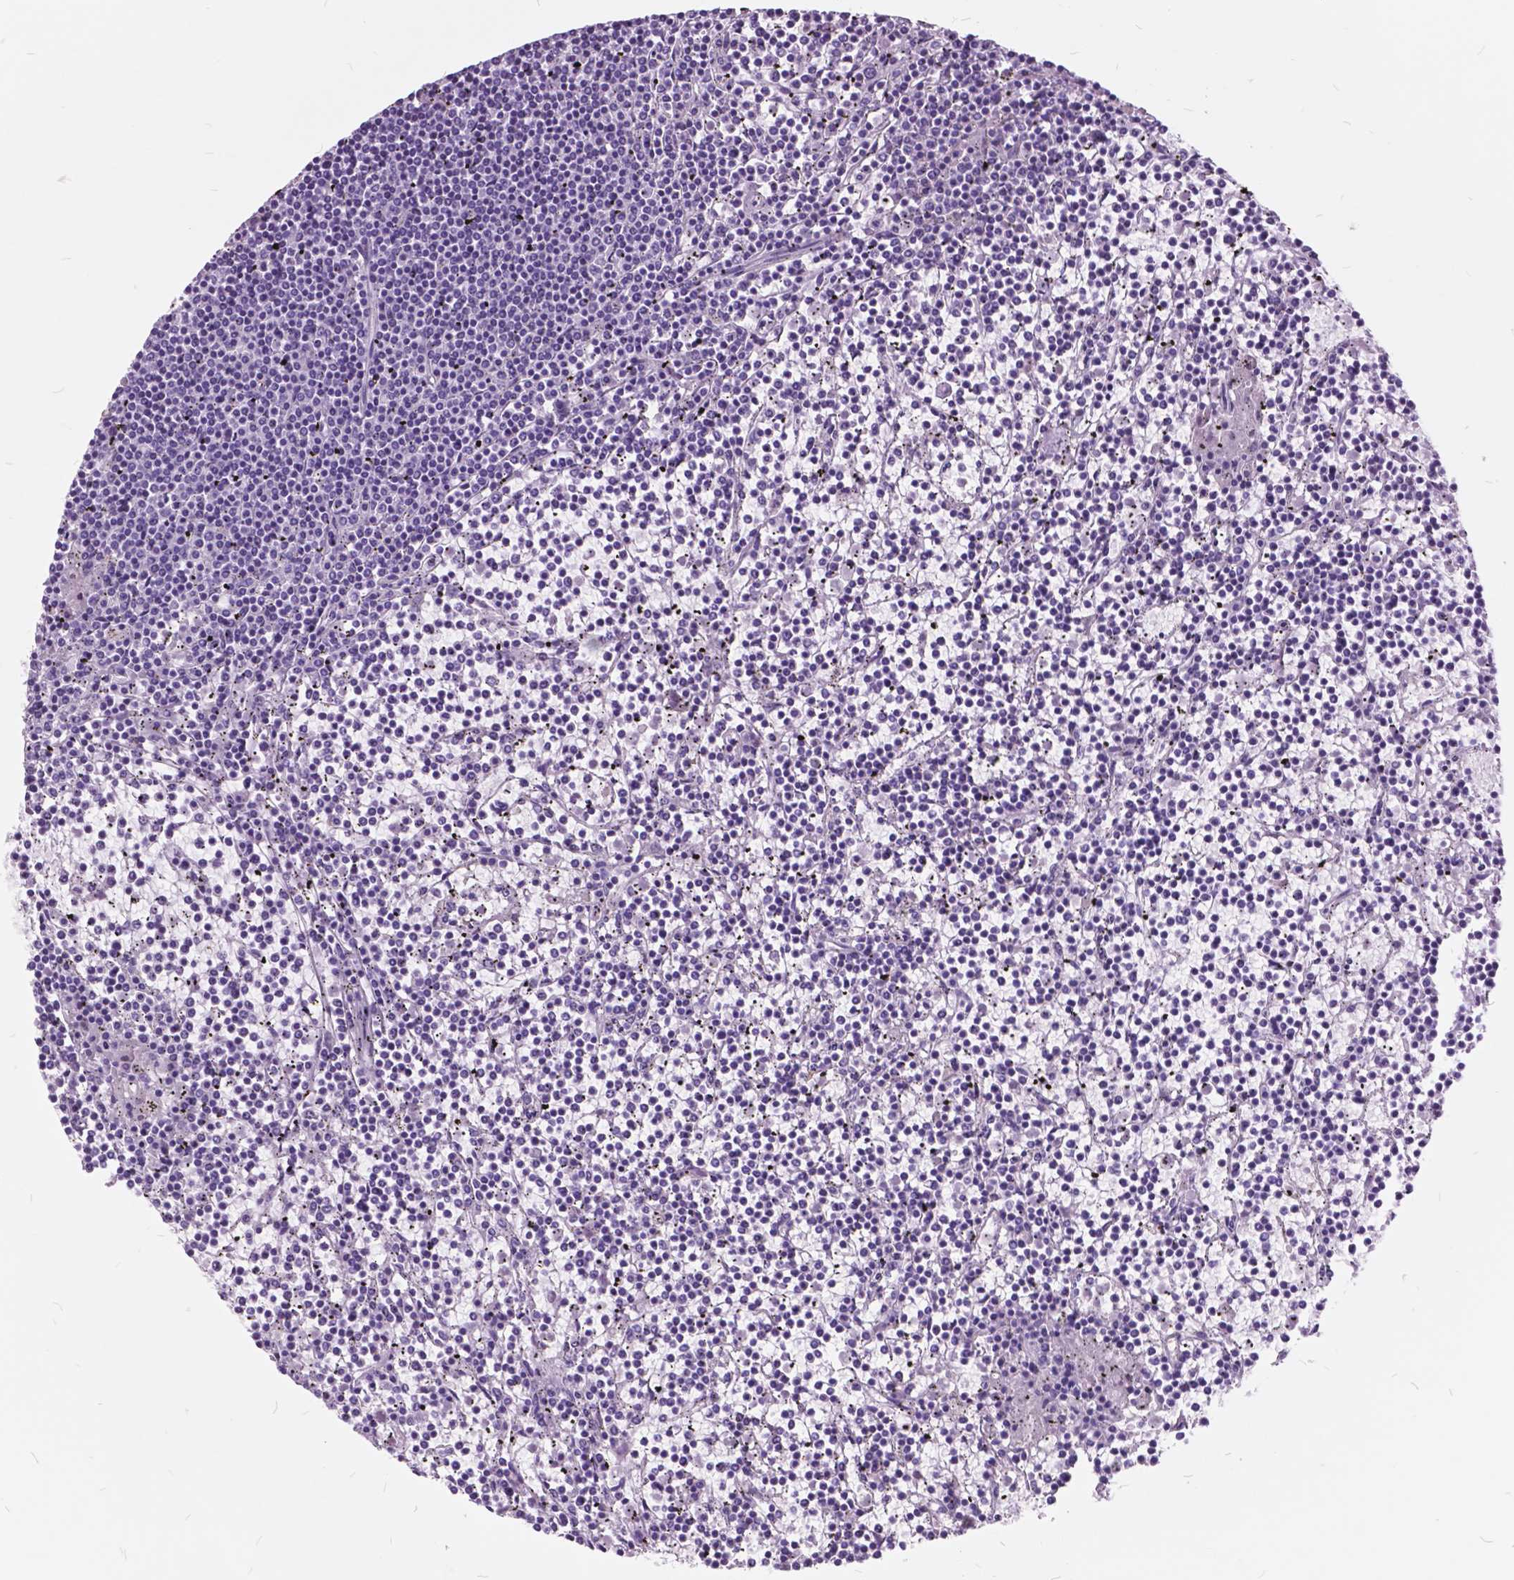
{"staining": {"intensity": "negative", "quantity": "none", "location": "none"}, "tissue": "lymphoma", "cell_type": "Tumor cells", "image_type": "cancer", "snomed": [{"axis": "morphology", "description": "Malignant lymphoma, non-Hodgkin's type, Low grade"}, {"axis": "topography", "description": "Spleen"}], "caption": "Human lymphoma stained for a protein using IHC reveals no positivity in tumor cells.", "gene": "GDF9", "patient": {"sex": "female", "age": 19}}